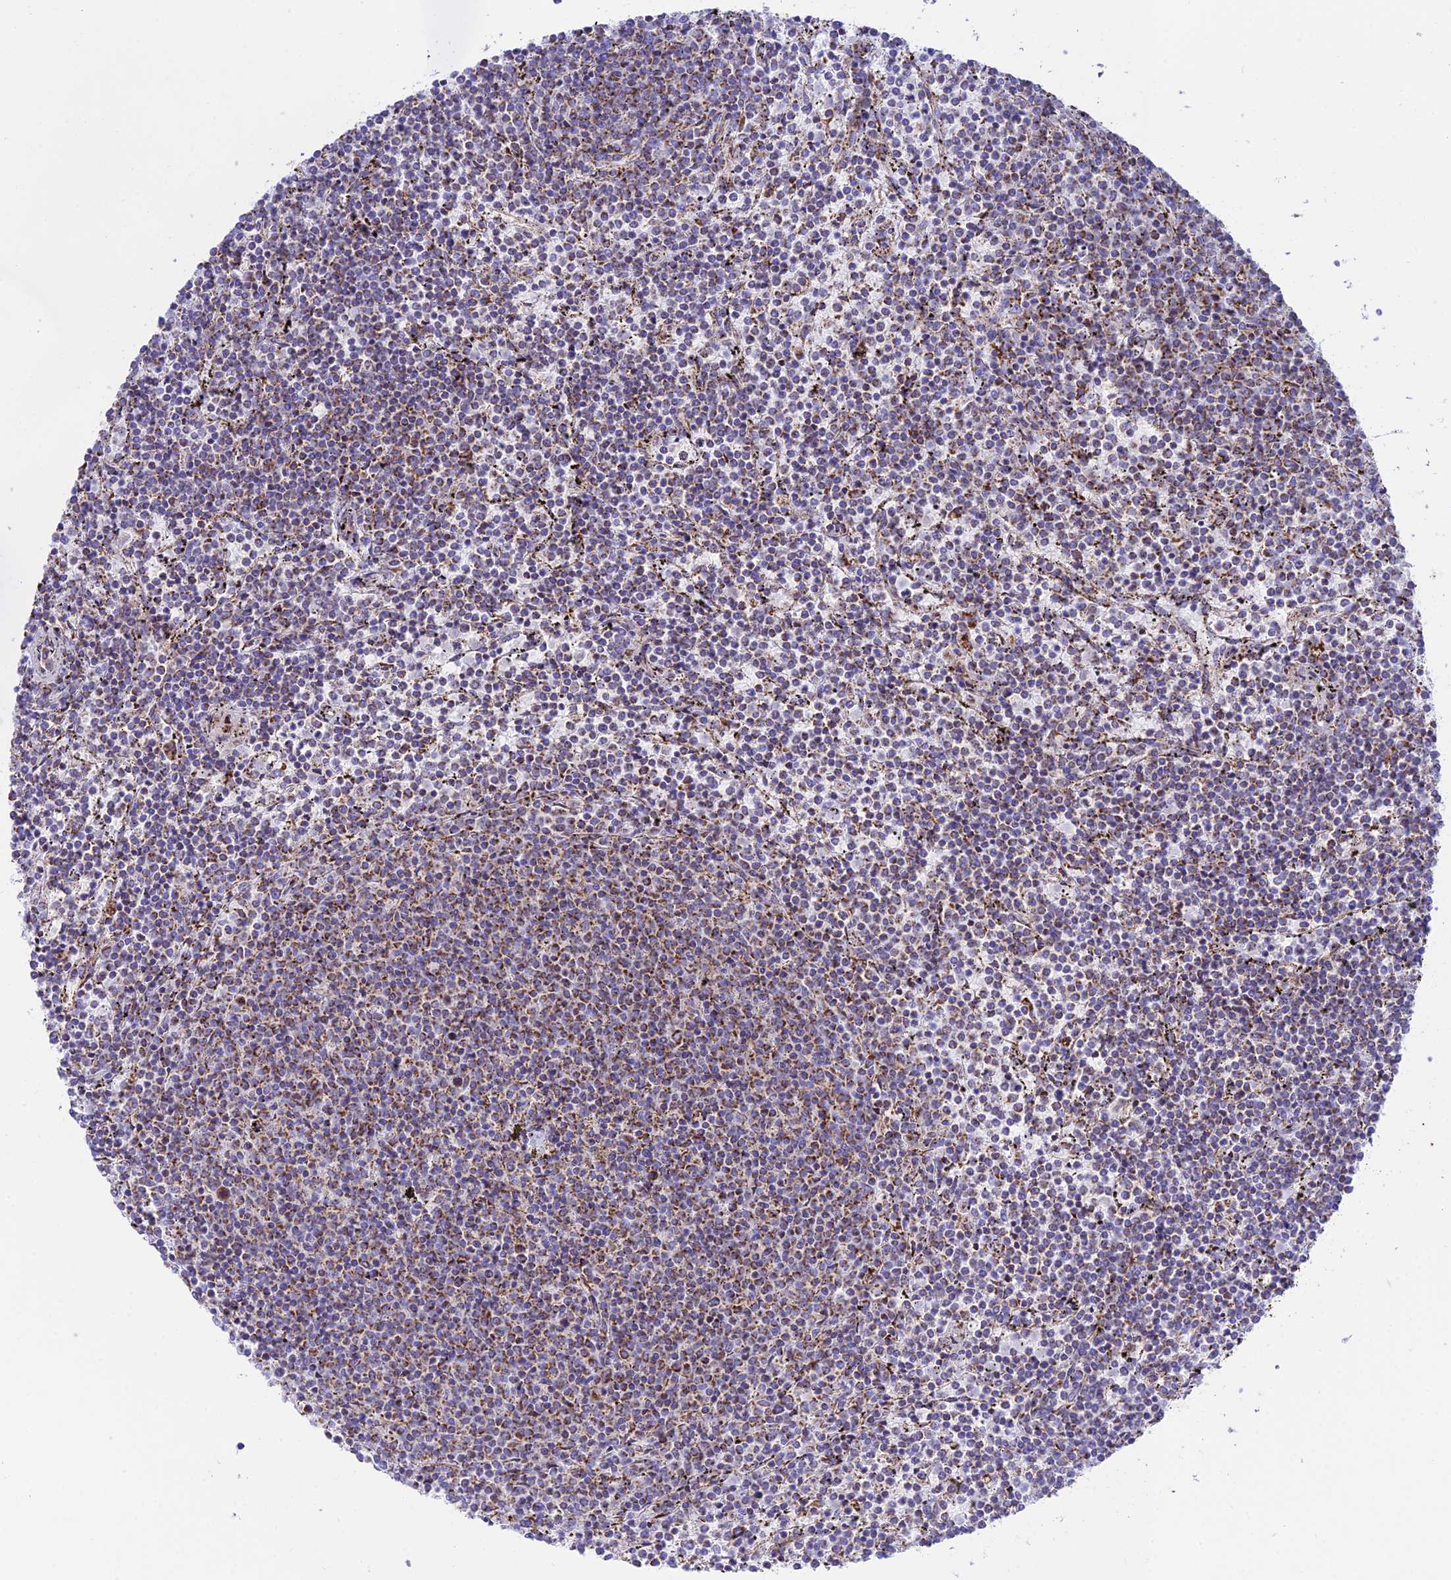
{"staining": {"intensity": "moderate", "quantity": "<25%", "location": "cytoplasmic/membranous"}, "tissue": "lymphoma", "cell_type": "Tumor cells", "image_type": "cancer", "snomed": [{"axis": "morphology", "description": "Malignant lymphoma, non-Hodgkin's type, Low grade"}, {"axis": "topography", "description": "Spleen"}], "caption": "Tumor cells display low levels of moderate cytoplasmic/membranous positivity in about <25% of cells in human lymphoma.", "gene": "CHCHD3", "patient": {"sex": "female", "age": 50}}